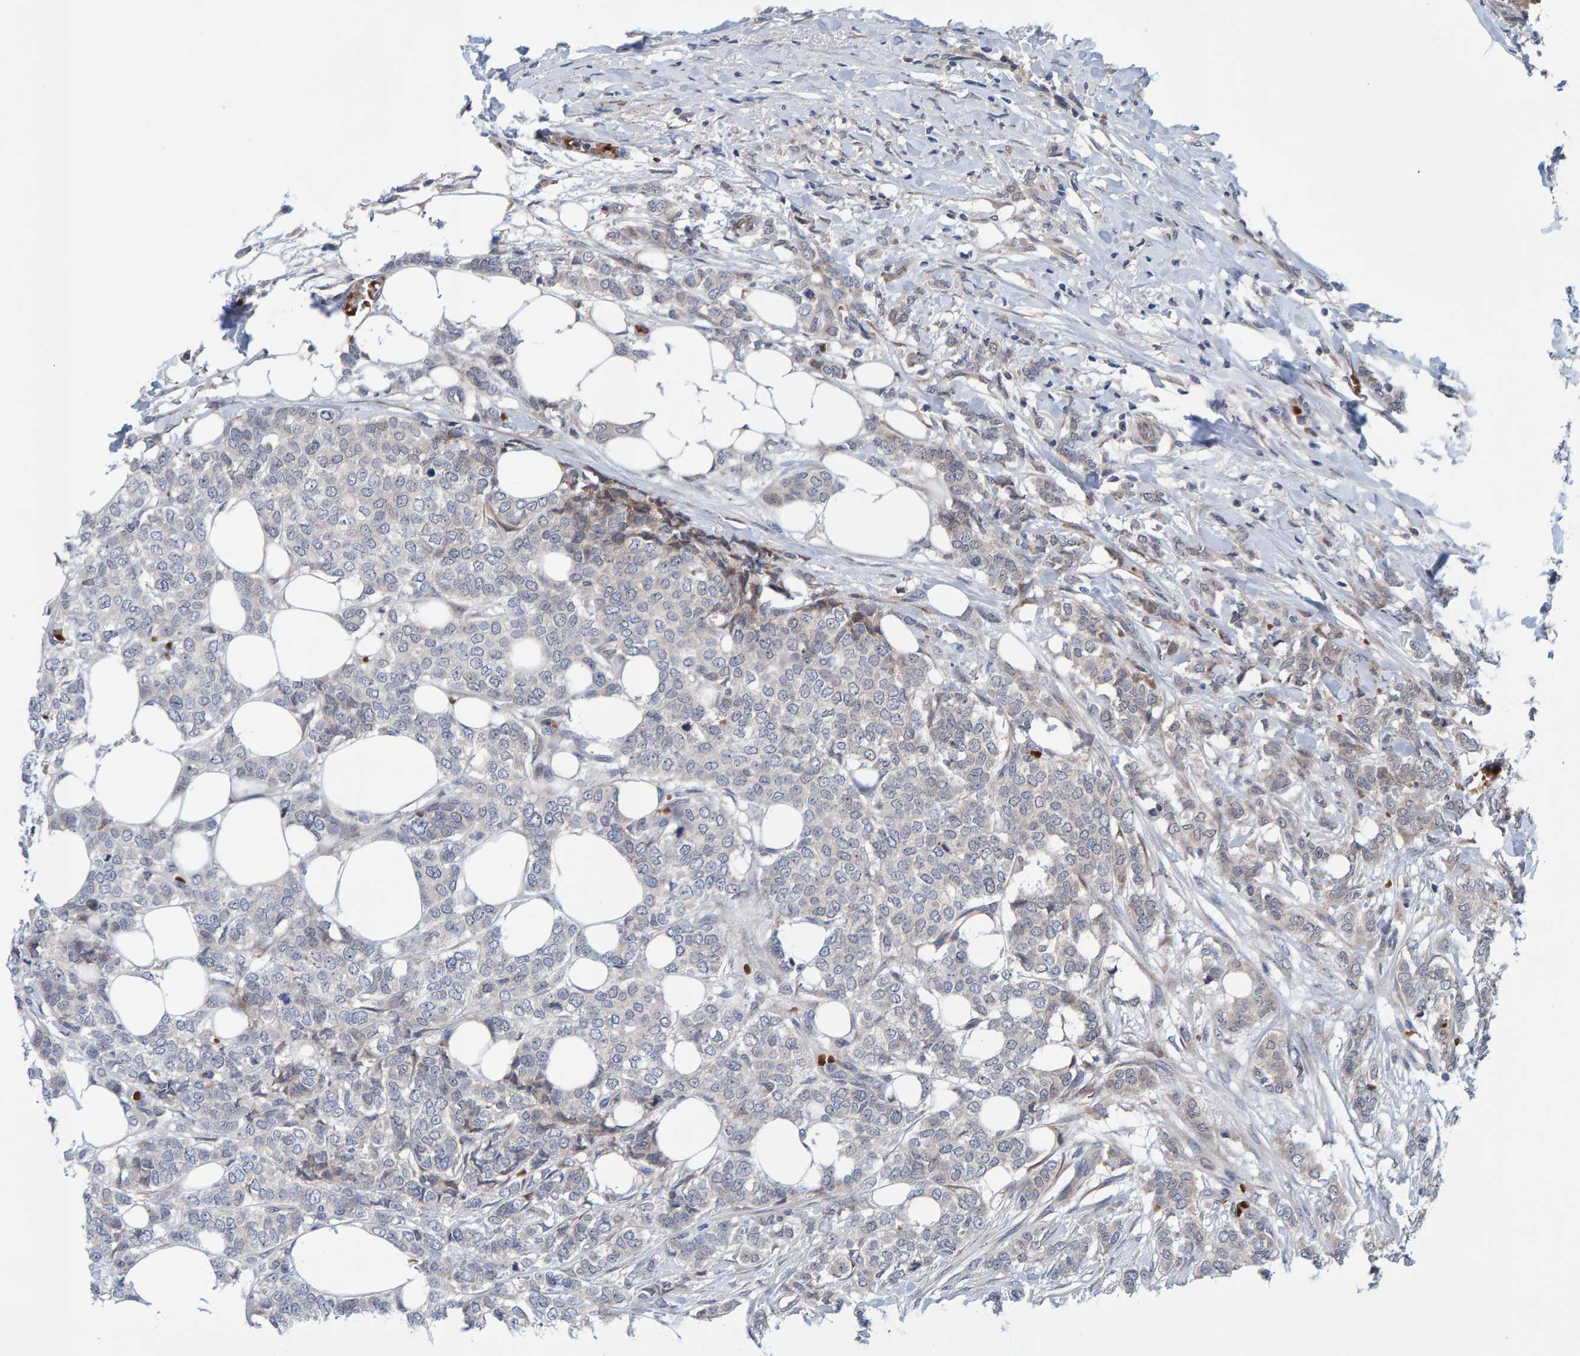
{"staining": {"intensity": "weak", "quantity": "<25%", "location": "cytoplasmic/membranous"}, "tissue": "breast cancer", "cell_type": "Tumor cells", "image_type": "cancer", "snomed": [{"axis": "morphology", "description": "Lobular carcinoma"}, {"axis": "topography", "description": "Skin"}, {"axis": "topography", "description": "Breast"}], "caption": "A high-resolution histopathology image shows IHC staining of breast cancer, which reveals no significant positivity in tumor cells.", "gene": "MFSD6L", "patient": {"sex": "female", "age": 46}}